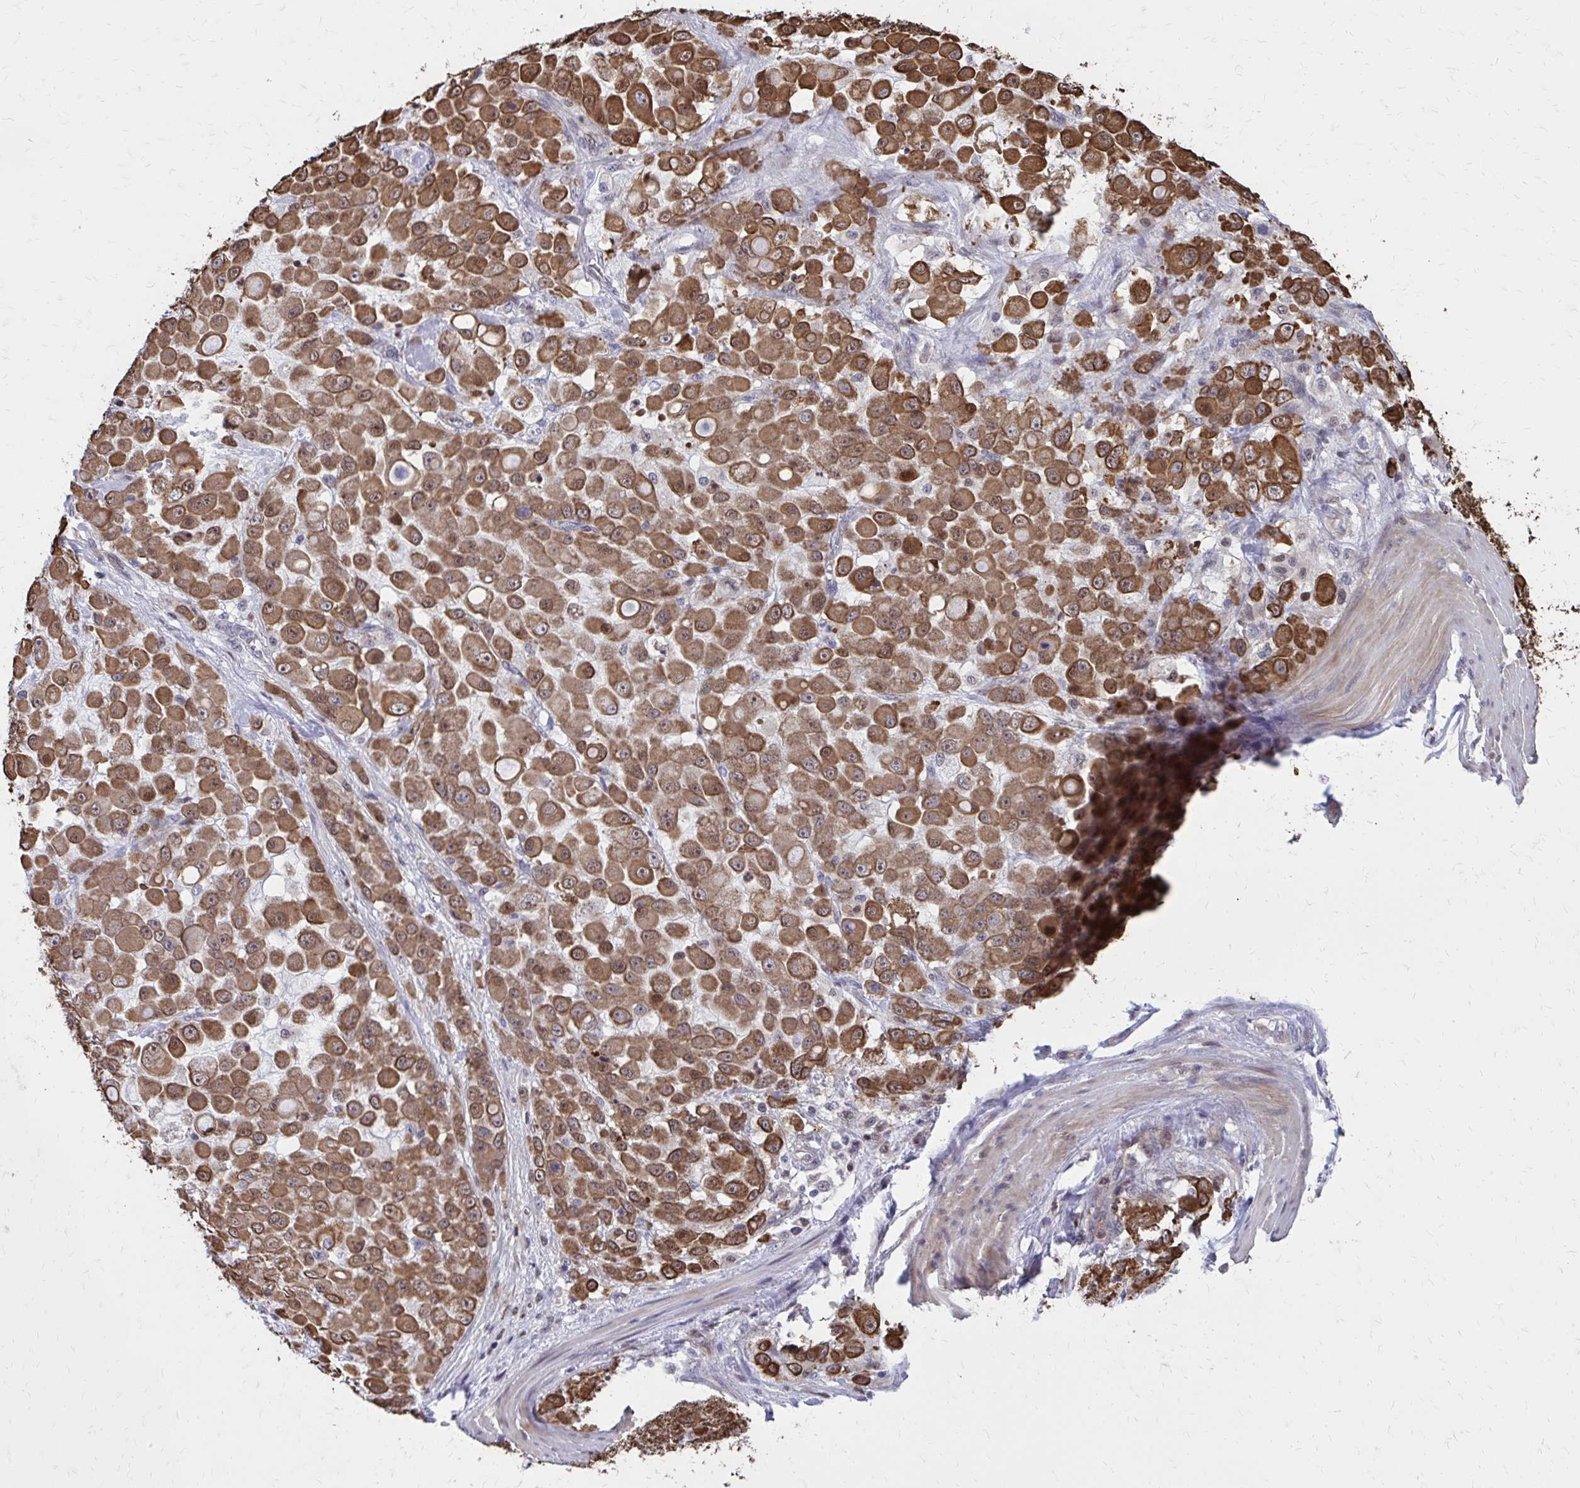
{"staining": {"intensity": "strong", "quantity": ">75%", "location": "cytoplasmic/membranous,nuclear"}, "tissue": "stomach cancer", "cell_type": "Tumor cells", "image_type": "cancer", "snomed": [{"axis": "morphology", "description": "Adenocarcinoma, NOS"}, {"axis": "topography", "description": "Stomach"}], "caption": "This is a histology image of immunohistochemistry (IHC) staining of stomach cancer, which shows strong positivity in the cytoplasmic/membranous and nuclear of tumor cells.", "gene": "ANKRD30B", "patient": {"sex": "female", "age": 76}}